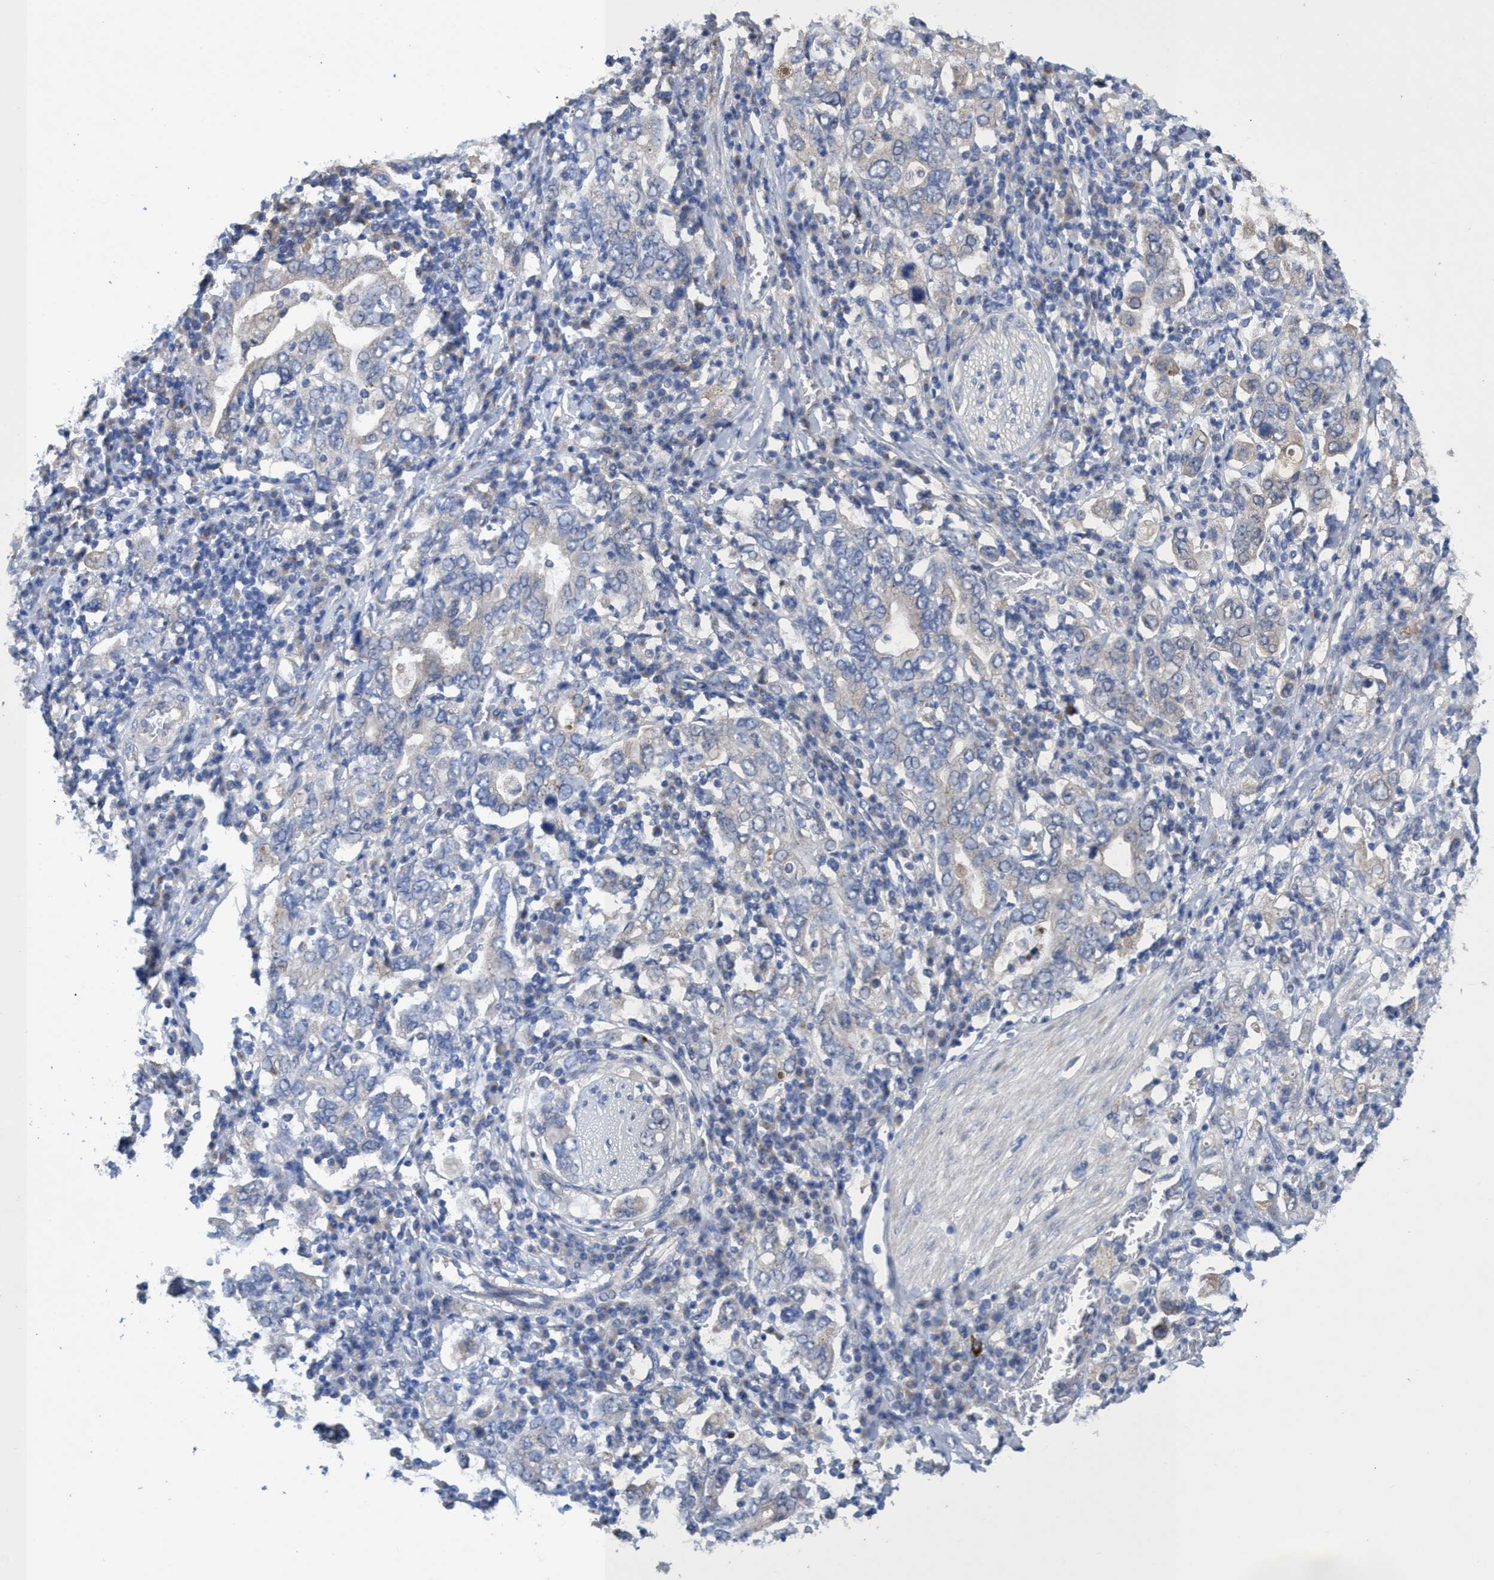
{"staining": {"intensity": "negative", "quantity": "none", "location": "none"}, "tissue": "stomach cancer", "cell_type": "Tumor cells", "image_type": "cancer", "snomed": [{"axis": "morphology", "description": "Adenocarcinoma, NOS"}, {"axis": "topography", "description": "Stomach, upper"}], "caption": "Tumor cells show no significant positivity in stomach adenocarcinoma.", "gene": "SVEP1", "patient": {"sex": "male", "age": 62}}